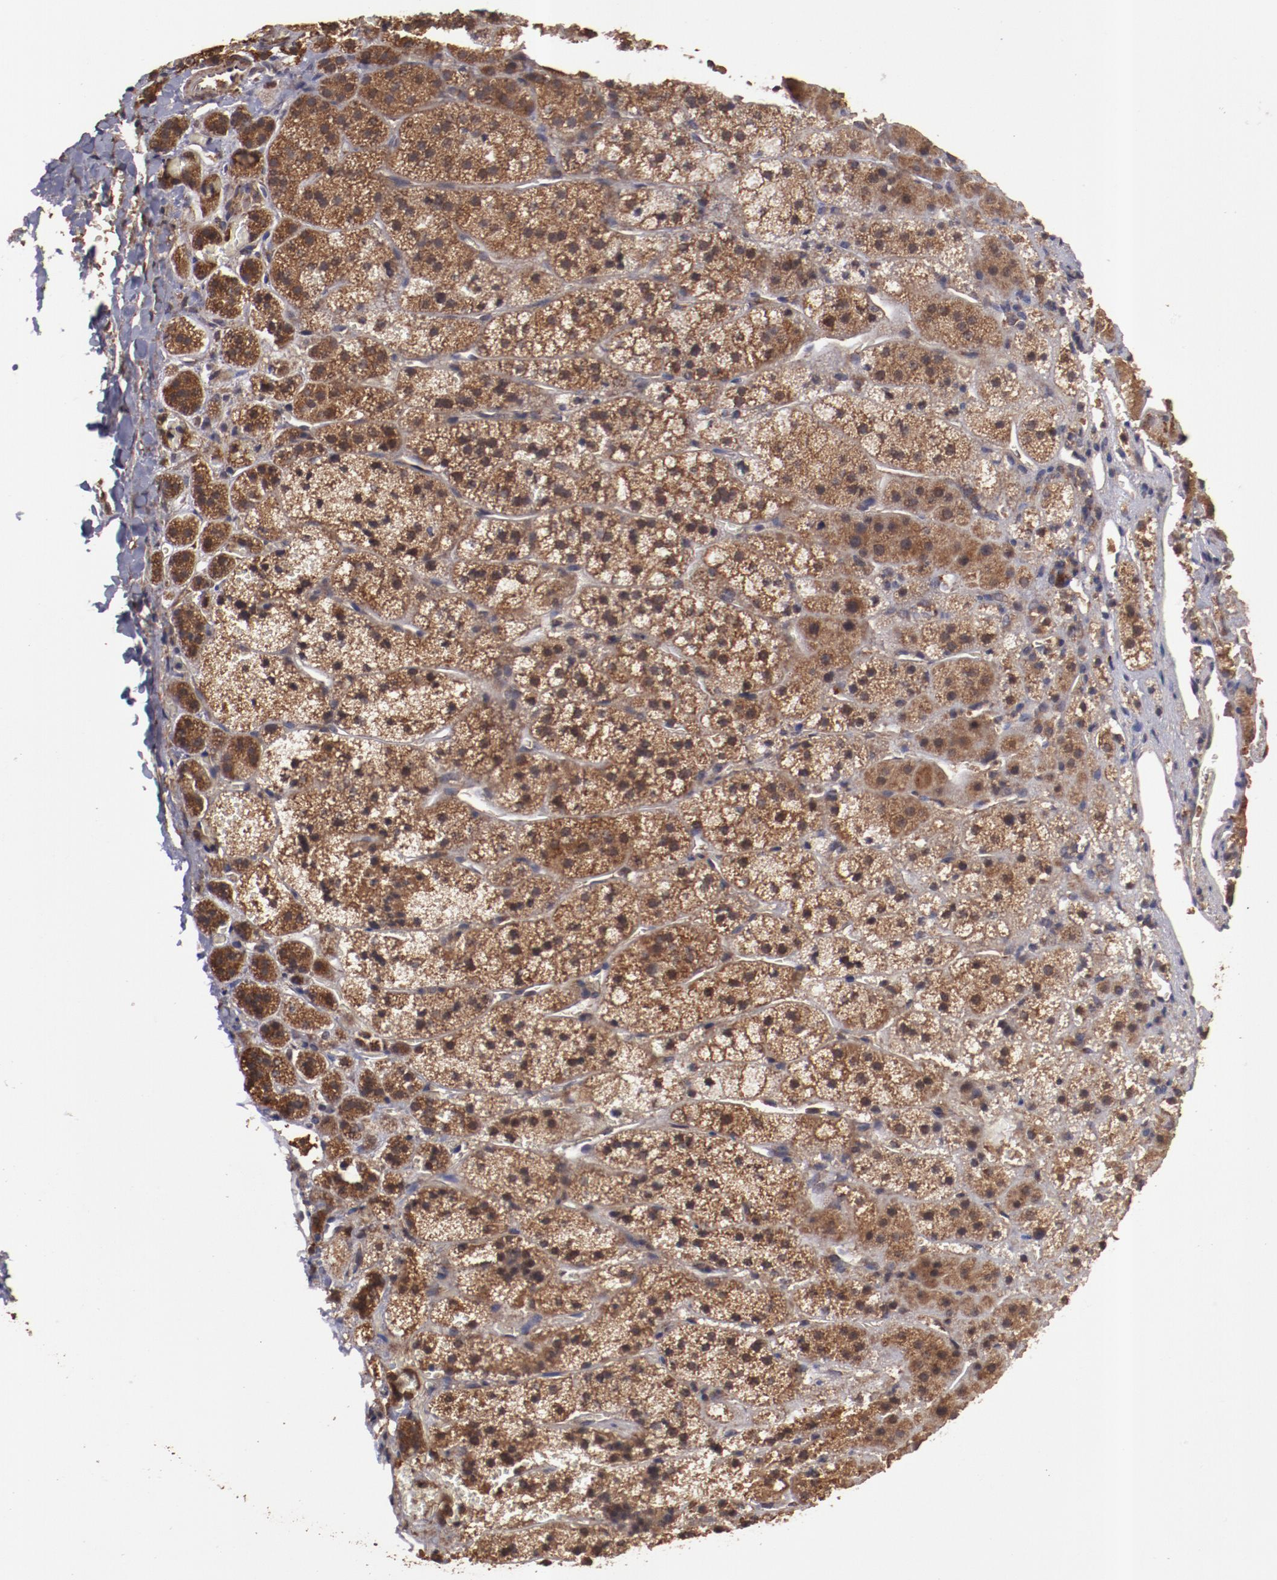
{"staining": {"intensity": "strong", "quantity": ">75%", "location": "cytoplasmic/membranous"}, "tissue": "adrenal gland", "cell_type": "Glandular cells", "image_type": "normal", "snomed": [{"axis": "morphology", "description": "Normal tissue, NOS"}, {"axis": "topography", "description": "Adrenal gland"}], "caption": "Protein staining of normal adrenal gland demonstrates strong cytoplasmic/membranous staining in about >75% of glandular cells. (DAB IHC with brightfield microscopy, high magnification).", "gene": "TXNDC16", "patient": {"sex": "female", "age": 44}}